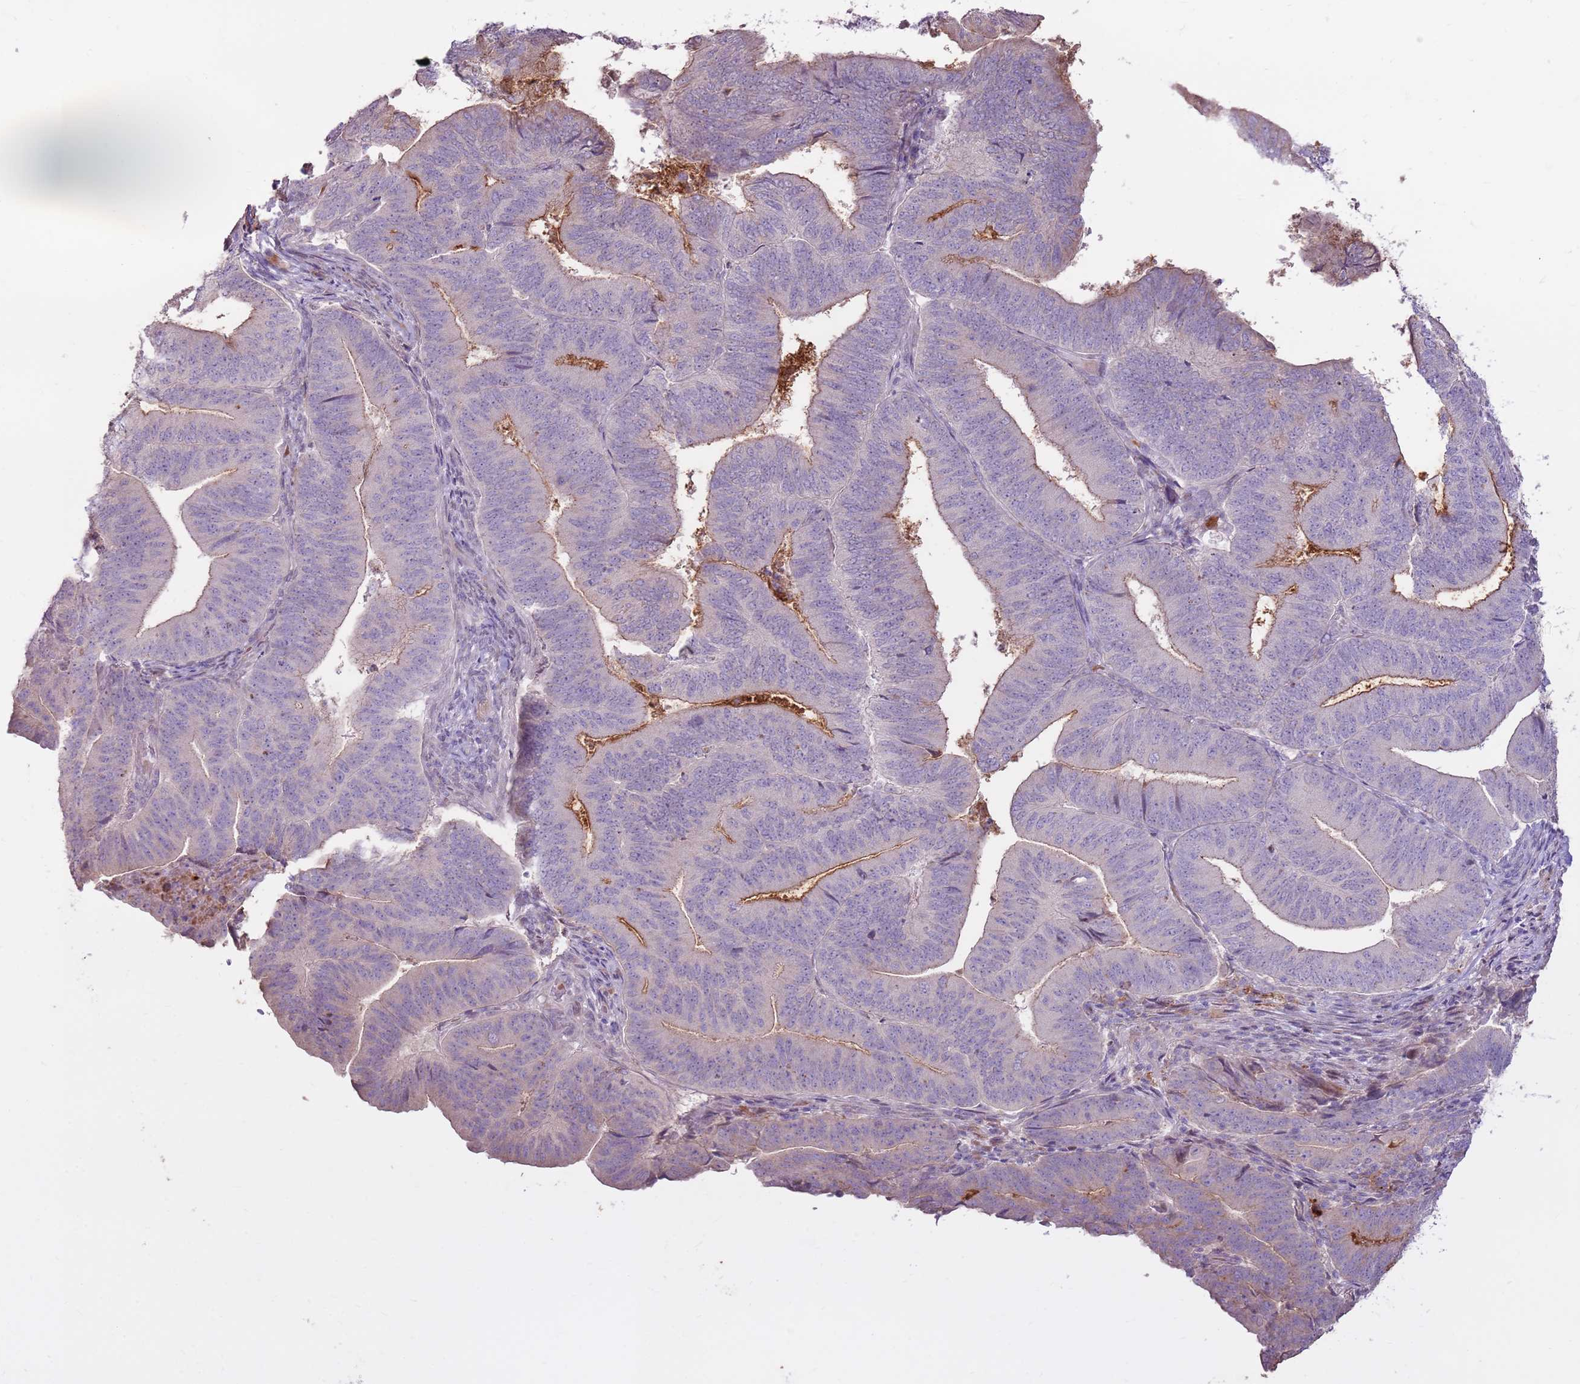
{"staining": {"intensity": "weak", "quantity": "25%-75%", "location": "cytoplasmic/membranous"}, "tissue": "endometrial cancer", "cell_type": "Tumor cells", "image_type": "cancer", "snomed": [{"axis": "morphology", "description": "Adenocarcinoma, NOS"}, {"axis": "topography", "description": "Endometrium"}], "caption": "IHC staining of adenocarcinoma (endometrial), which demonstrates low levels of weak cytoplasmic/membranous expression in about 25%-75% of tumor cells indicating weak cytoplasmic/membranous protein positivity. The staining was performed using DAB (3,3'-diaminobenzidine) (brown) for protein detection and nuclei were counterstained in hematoxylin (blue).", "gene": "LGI4", "patient": {"sex": "female", "age": 70}}